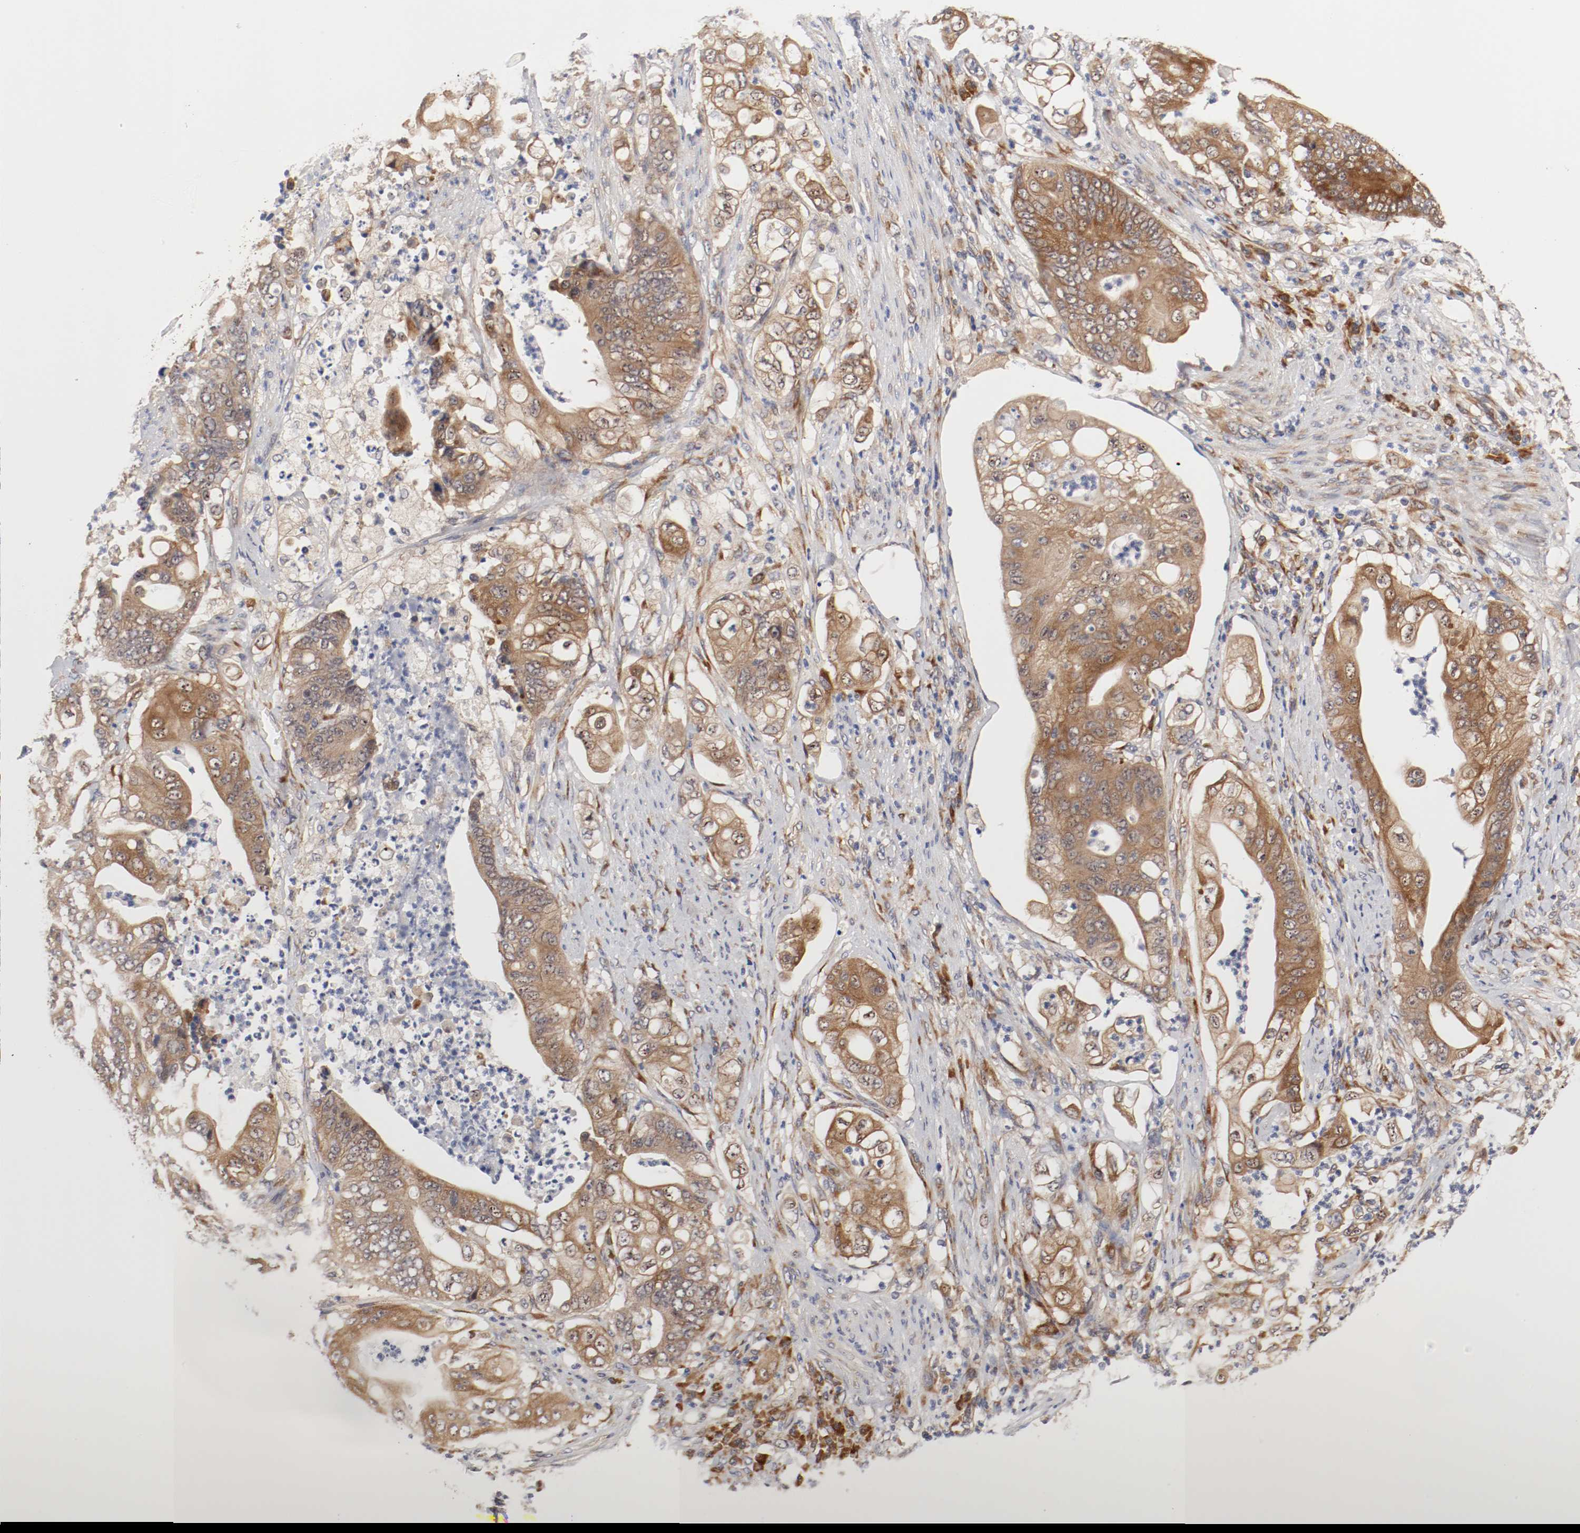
{"staining": {"intensity": "moderate", "quantity": ">75%", "location": "cytoplasmic/membranous"}, "tissue": "stomach cancer", "cell_type": "Tumor cells", "image_type": "cancer", "snomed": [{"axis": "morphology", "description": "Adenocarcinoma, NOS"}, {"axis": "topography", "description": "Stomach"}], "caption": "Stomach cancer (adenocarcinoma) stained with a brown dye reveals moderate cytoplasmic/membranous positive positivity in about >75% of tumor cells.", "gene": "FKBP3", "patient": {"sex": "female", "age": 73}}